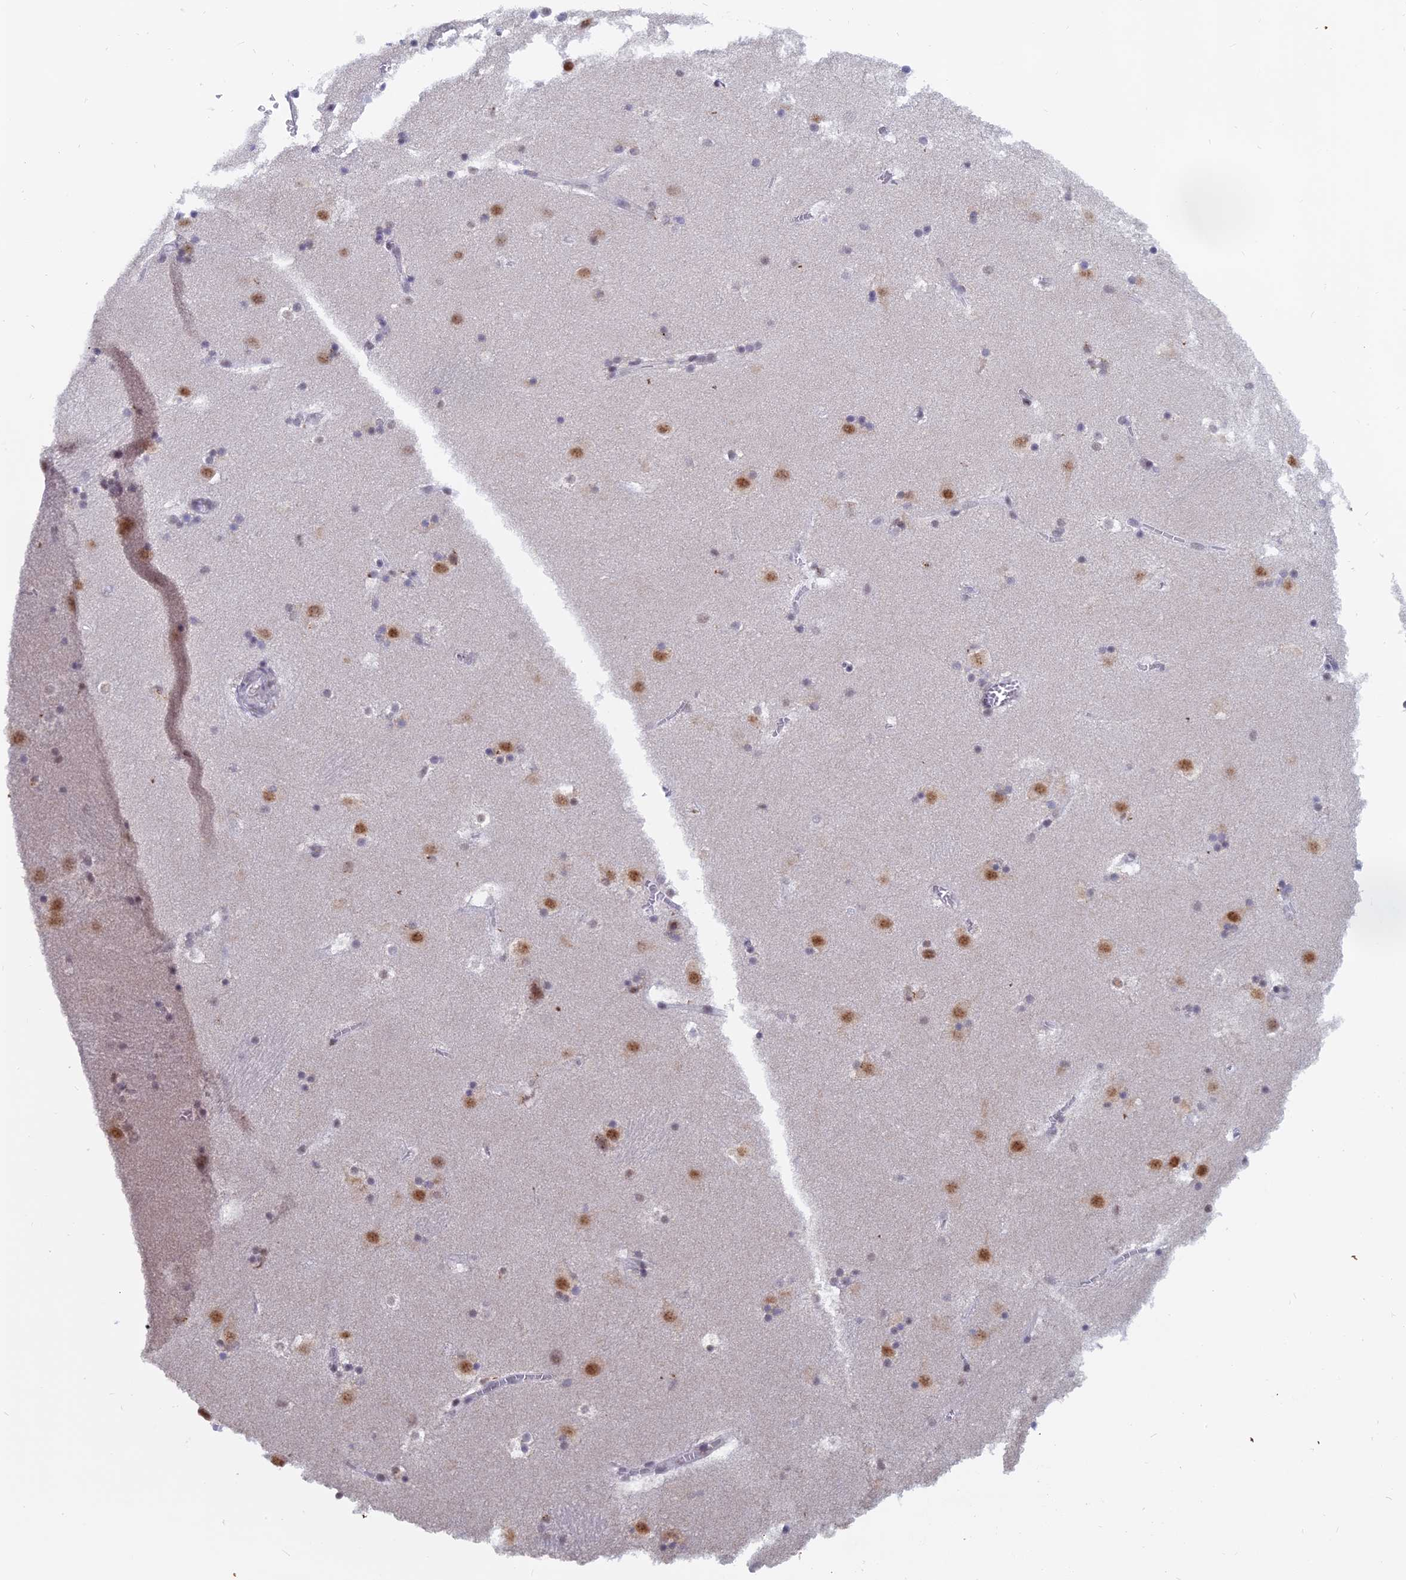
{"staining": {"intensity": "negative", "quantity": "none", "location": "none"}, "tissue": "caudate", "cell_type": "Glial cells", "image_type": "normal", "snomed": [{"axis": "morphology", "description": "Normal tissue, NOS"}, {"axis": "topography", "description": "Lateral ventricle wall"}], "caption": "Micrograph shows no protein expression in glial cells of normal caudate. (Brightfield microscopy of DAB IHC at high magnification).", "gene": "THOC3", "patient": {"sex": "male", "age": 45}}